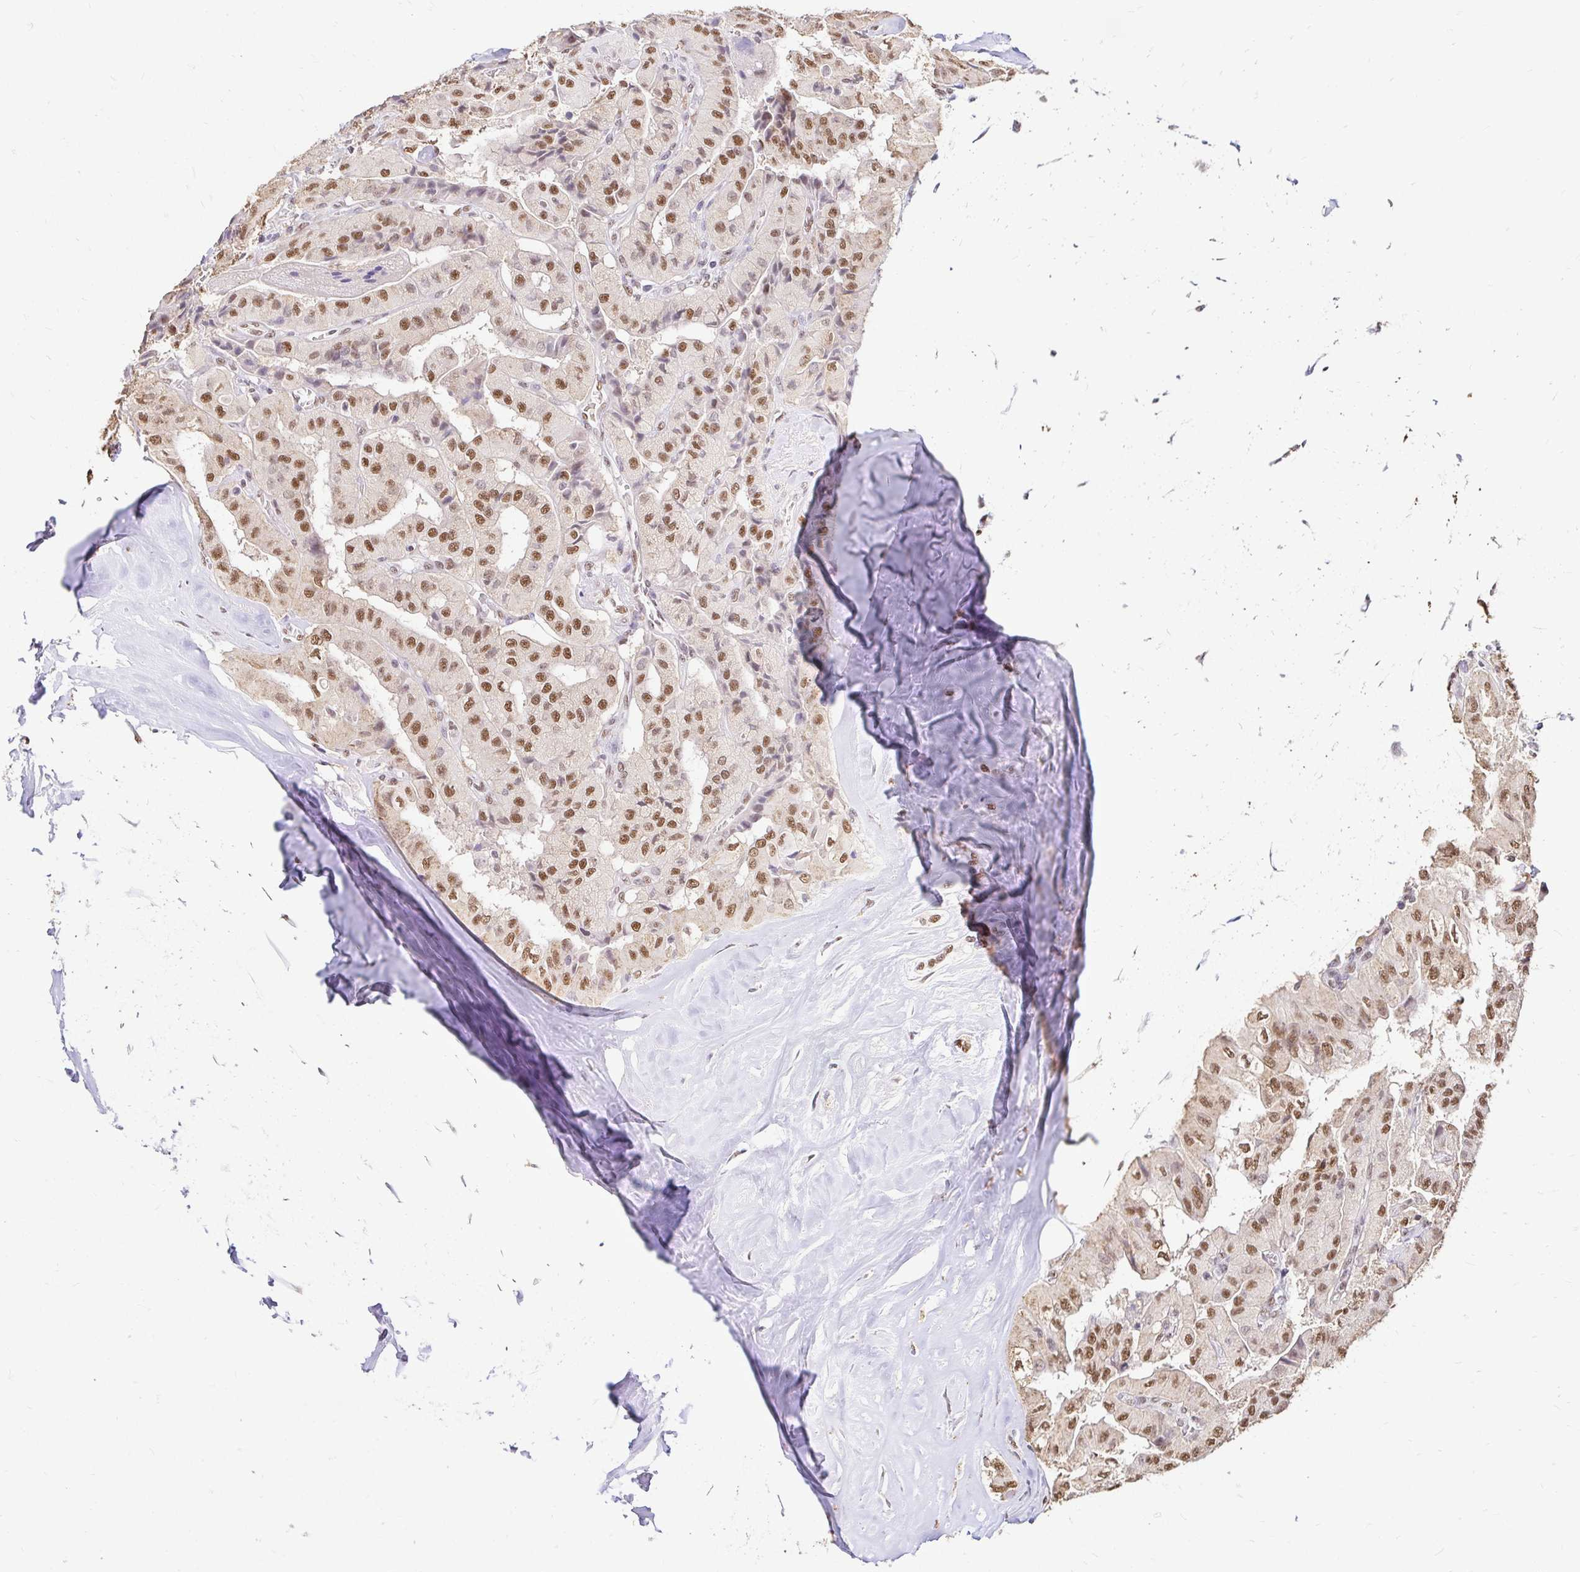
{"staining": {"intensity": "moderate", "quantity": ">75%", "location": "nuclear"}, "tissue": "thyroid cancer", "cell_type": "Tumor cells", "image_type": "cancer", "snomed": [{"axis": "morphology", "description": "Normal tissue, NOS"}, {"axis": "morphology", "description": "Papillary adenocarcinoma, NOS"}, {"axis": "topography", "description": "Thyroid gland"}], "caption": "Thyroid papillary adenocarcinoma was stained to show a protein in brown. There is medium levels of moderate nuclear expression in about >75% of tumor cells.", "gene": "RIMS4", "patient": {"sex": "female", "age": 59}}